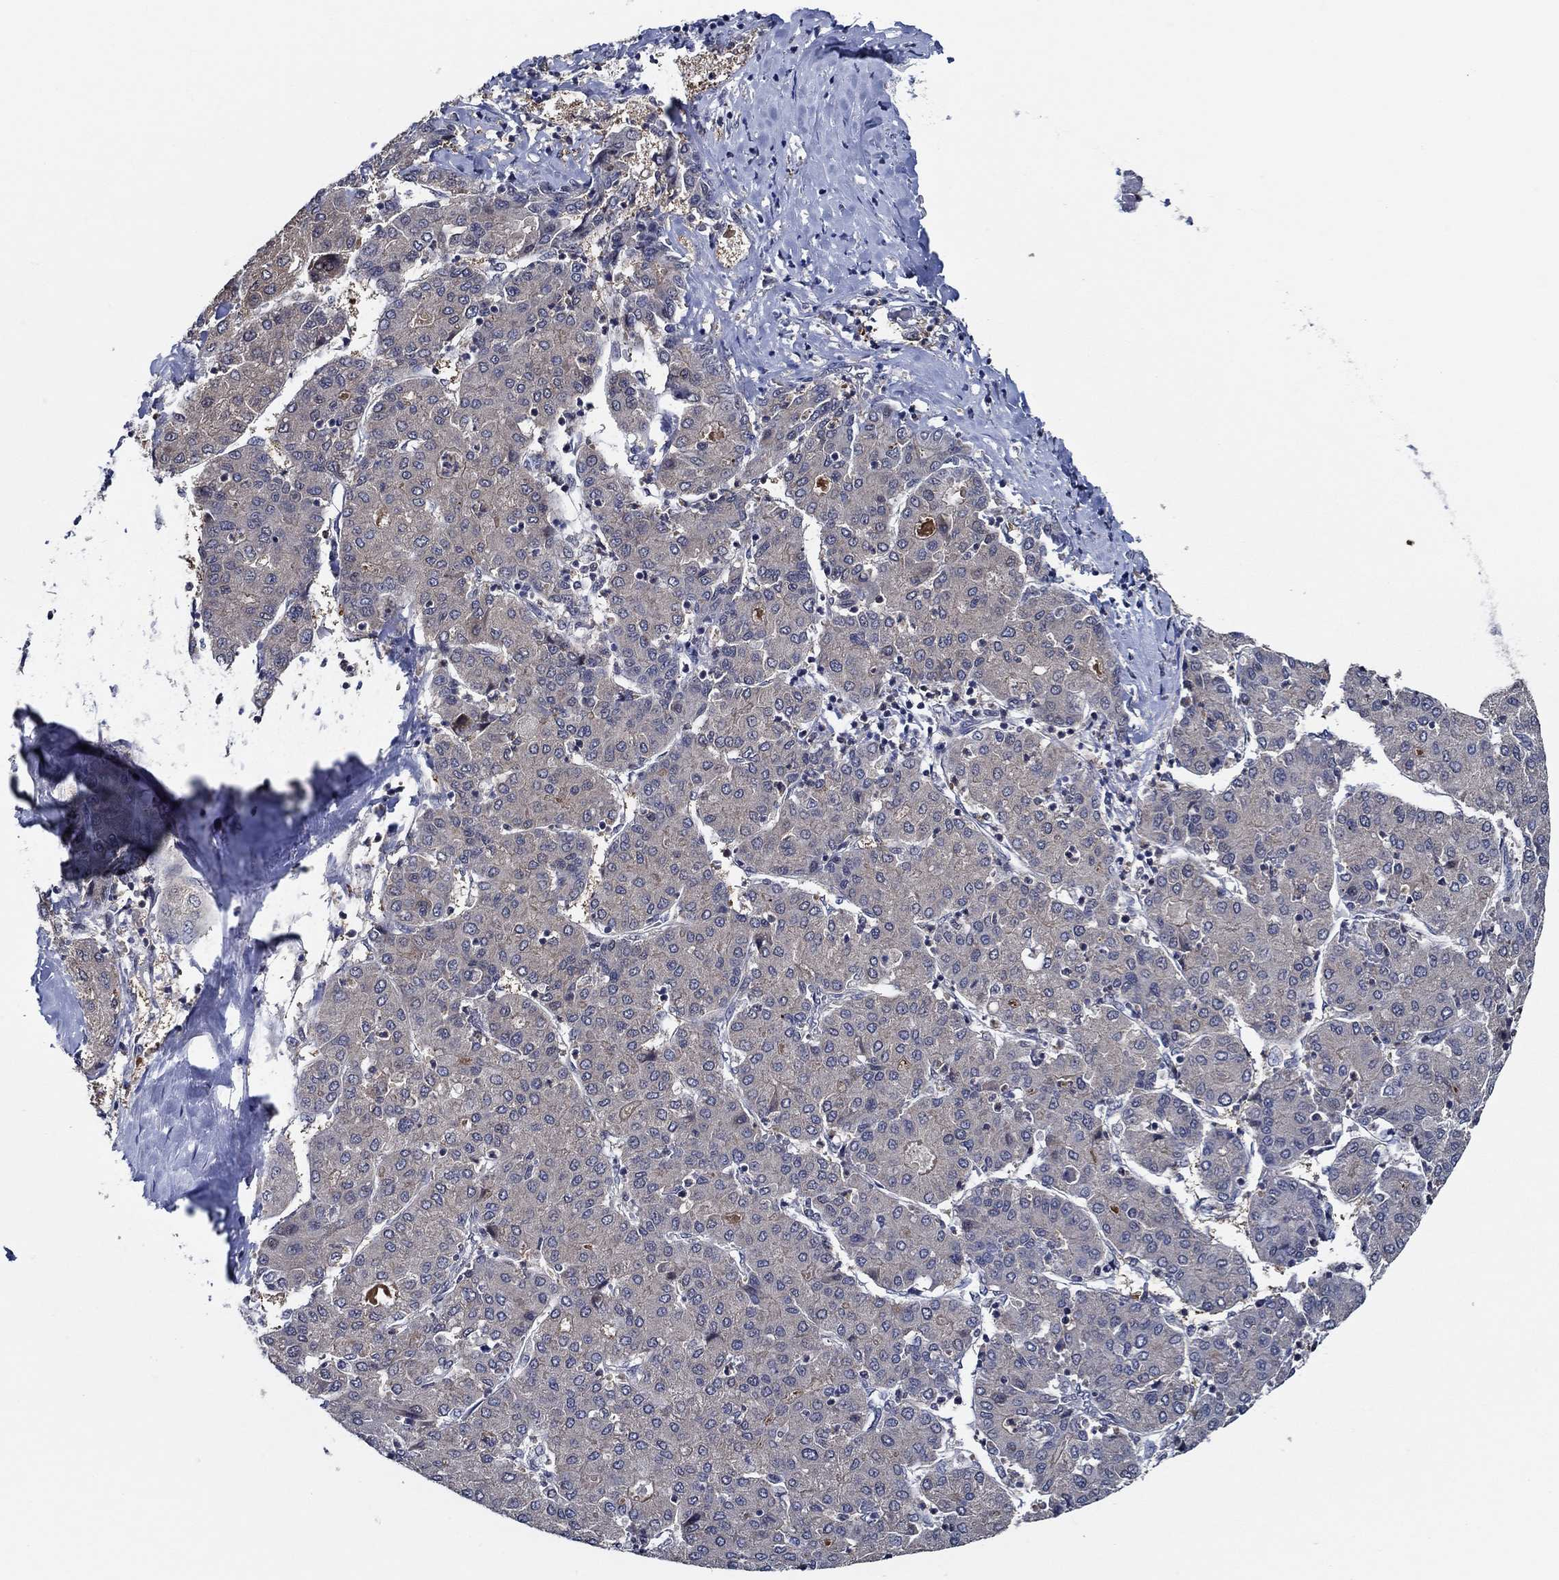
{"staining": {"intensity": "weak", "quantity": "25%-75%", "location": "cytoplasmic/membranous"}, "tissue": "liver cancer", "cell_type": "Tumor cells", "image_type": "cancer", "snomed": [{"axis": "morphology", "description": "Carcinoma, Hepatocellular, NOS"}, {"axis": "topography", "description": "Liver"}], "caption": "Human liver cancer stained with a brown dye displays weak cytoplasmic/membranous positive staining in about 25%-75% of tumor cells.", "gene": "DACT1", "patient": {"sex": "male", "age": 65}}